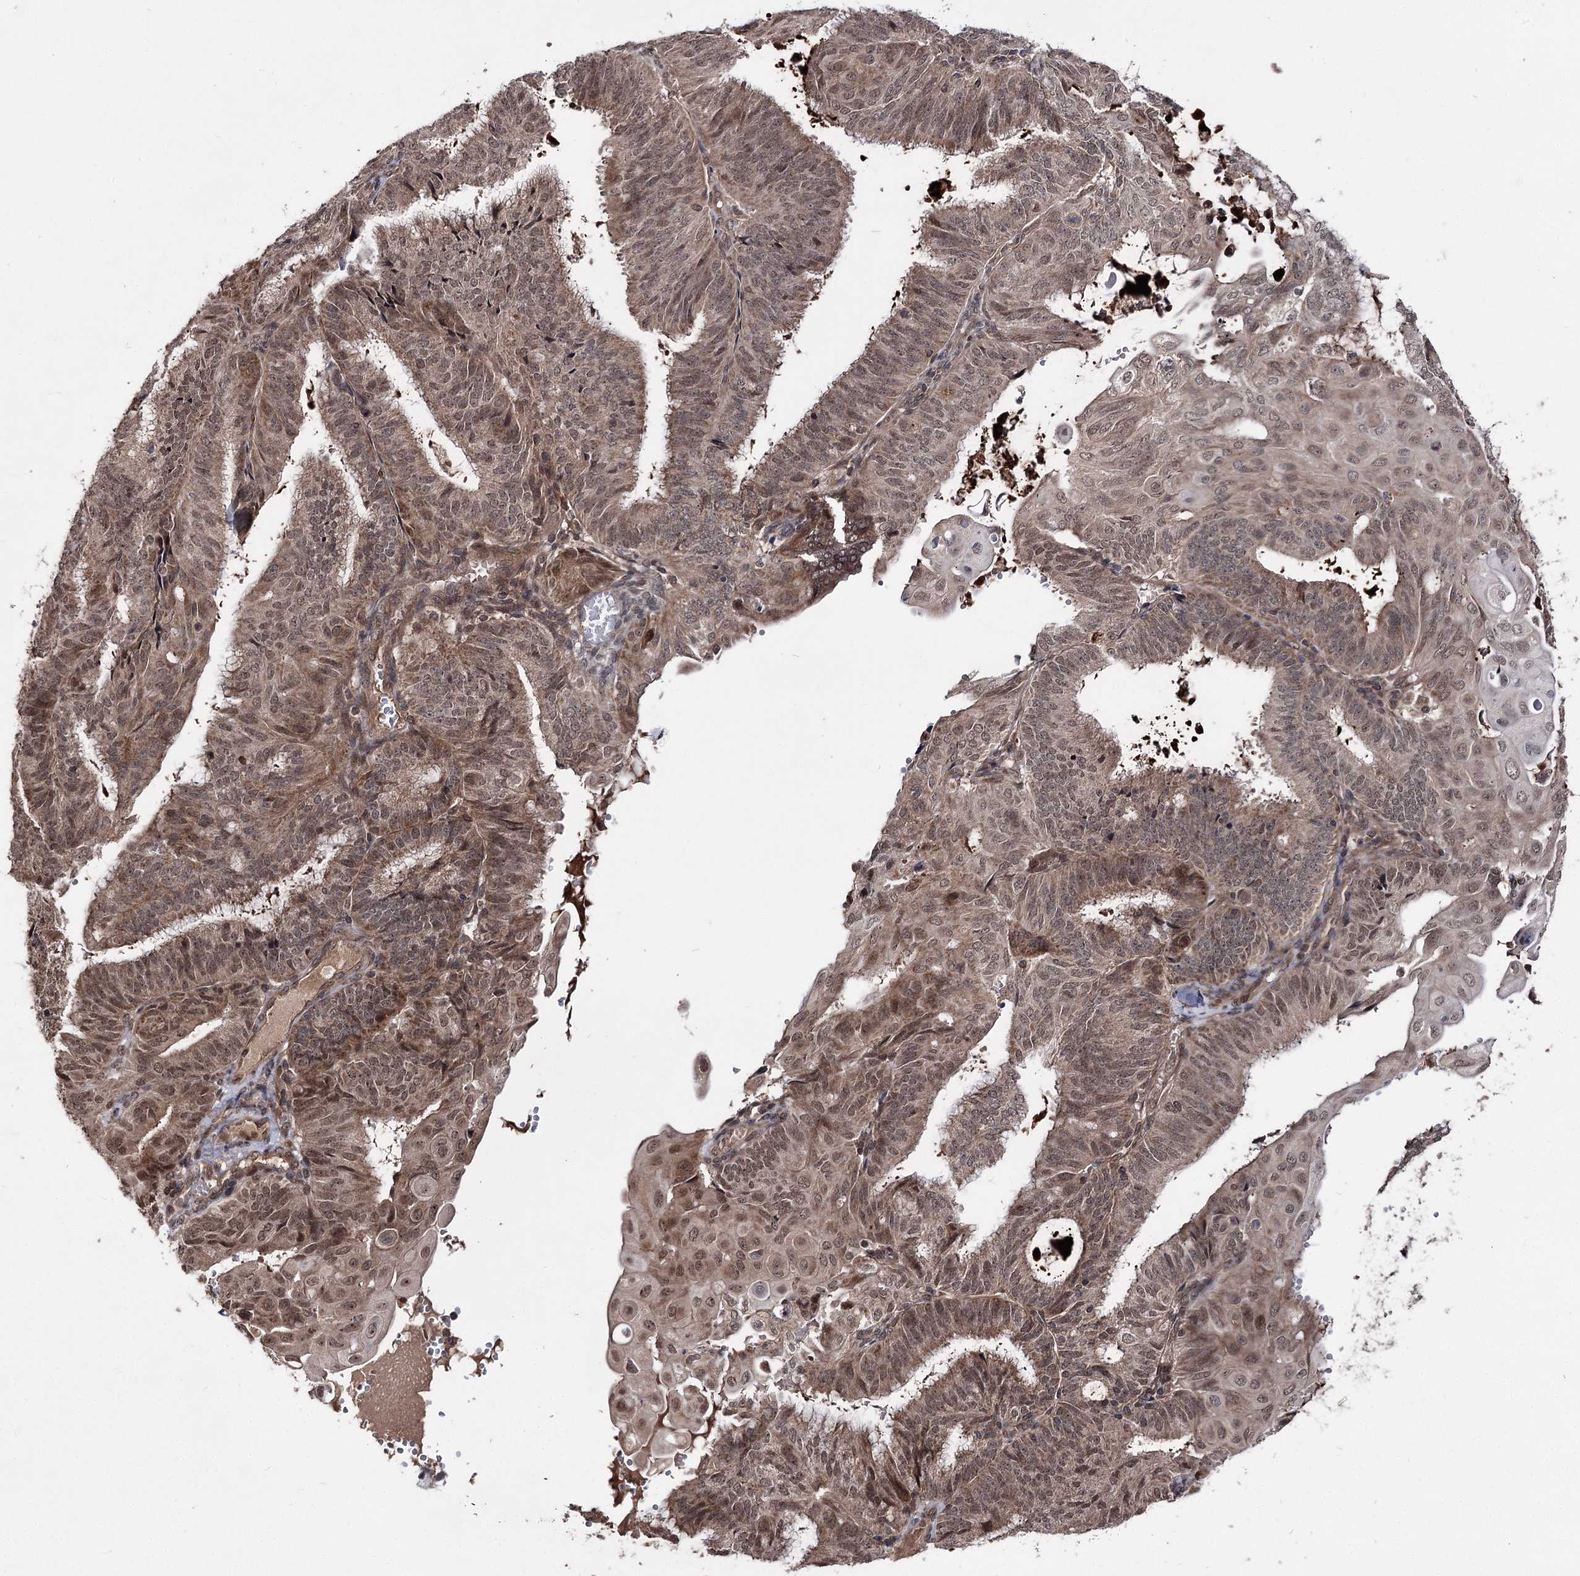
{"staining": {"intensity": "moderate", "quantity": ">75%", "location": "cytoplasmic/membranous,nuclear"}, "tissue": "endometrial cancer", "cell_type": "Tumor cells", "image_type": "cancer", "snomed": [{"axis": "morphology", "description": "Adenocarcinoma, NOS"}, {"axis": "topography", "description": "Endometrium"}], "caption": "This is a micrograph of immunohistochemistry (IHC) staining of adenocarcinoma (endometrial), which shows moderate positivity in the cytoplasmic/membranous and nuclear of tumor cells.", "gene": "FAM53B", "patient": {"sex": "female", "age": 49}}